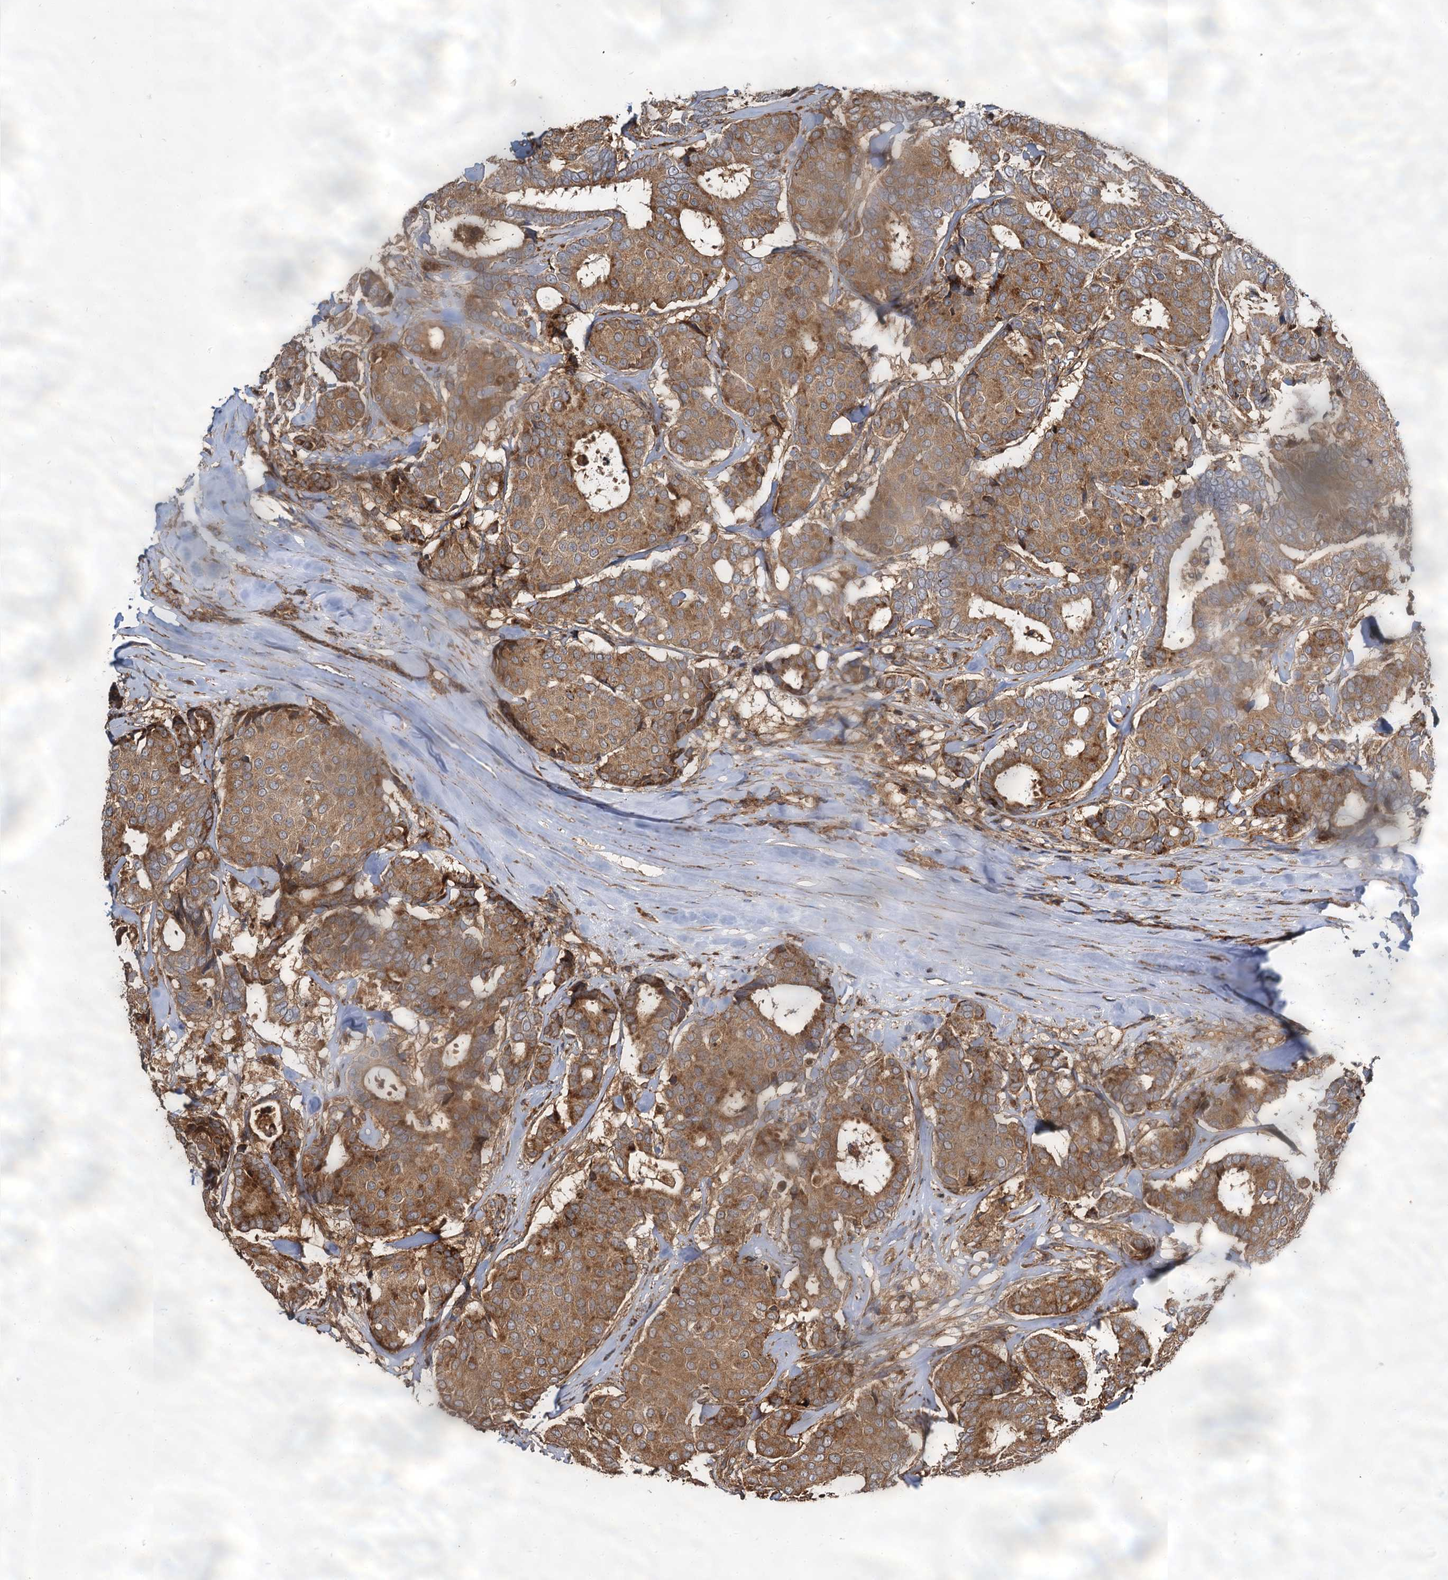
{"staining": {"intensity": "strong", "quantity": ">75%", "location": "cytoplasmic/membranous"}, "tissue": "breast cancer", "cell_type": "Tumor cells", "image_type": "cancer", "snomed": [{"axis": "morphology", "description": "Duct carcinoma"}, {"axis": "topography", "description": "Breast"}], "caption": "There is high levels of strong cytoplasmic/membranous staining in tumor cells of breast cancer (invasive ductal carcinoma), as demonstrated by immunohistochemical staining (brown color).", "gene": "WDR73", "patient": {"sex": "female", "age": 75}}